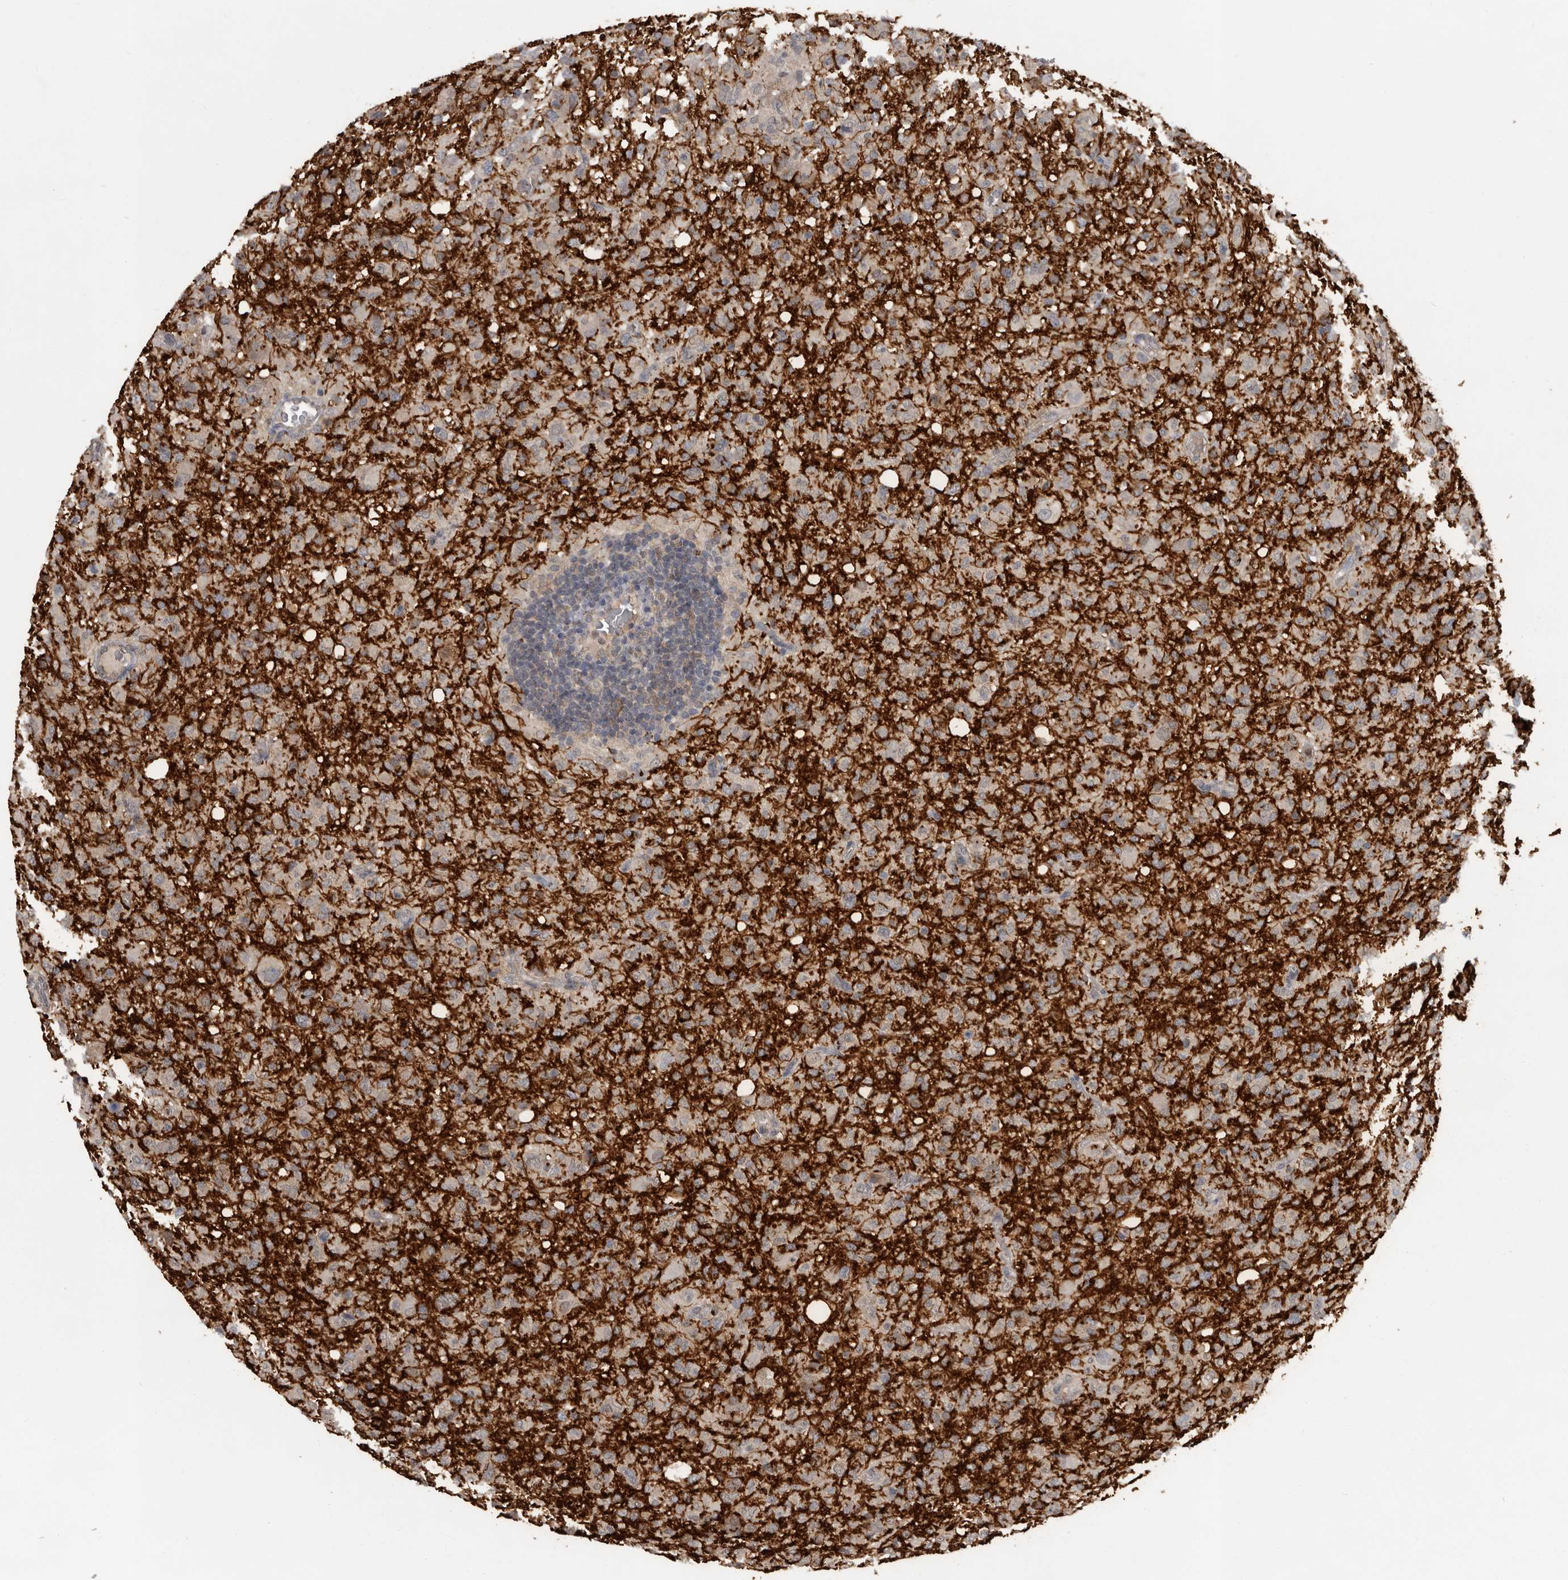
{"staining": {"intensity": "negative", "quantity": "none", "location": "none"}, "tissue": "glioma", "cell_type": "Tumor cells", "image_type": "cancer", "snomed": [{"axis": "morphology", "description": "Glioma, malignant, High grade"}, {"axis": "topography", "description": "Brain"}], "caption": "Protein analysis of malignant high-grade glioma shows no significant staining in tumor cells.", "gene": "MTF1", "patient": {"sex": "female", "age": 57}}